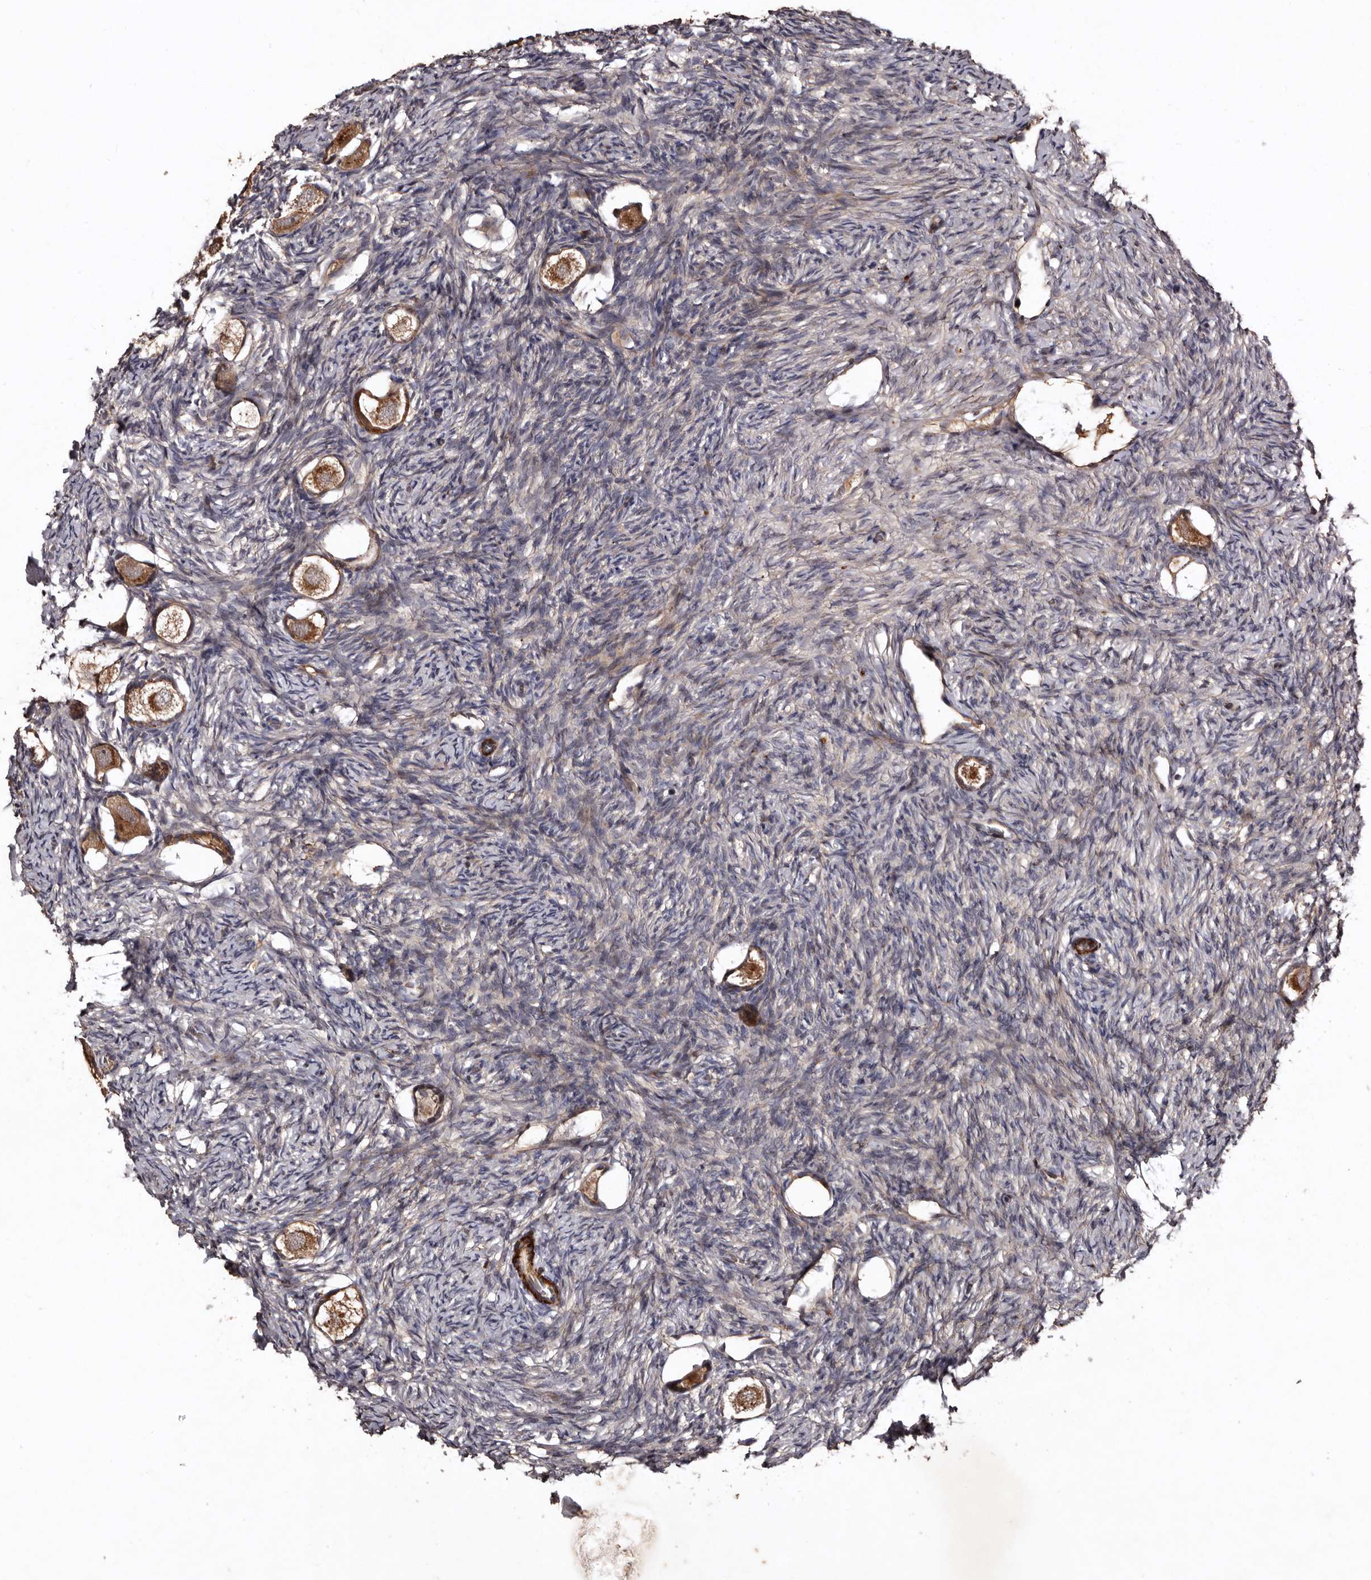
{"staining": {"intensity": "moderate", "quantity": ">75%", "location": "cytoplasmic/membranous"}, "tissue": "ovary", "cell_type": "Follicle cells", "image_type": "normal", "snomed": [{"axis": "morphology", "description": "Normal tissue, NOS"}, {"axis": "topography", "description": "Ovary"}], "caption": "Protein staining exhibits moderate cytoplasmic/membranous staining in about >75% of follicle cells in benign ovary. The staining was performed using DAB (3,3'-diaminobenzidine) to visualize the protein expression in brown, while the nuclei were stained in blue with hematoxylin (Magnification: 20x).", "gene": "PRKD3", "patient": {"sex": "female", "age": 27}}